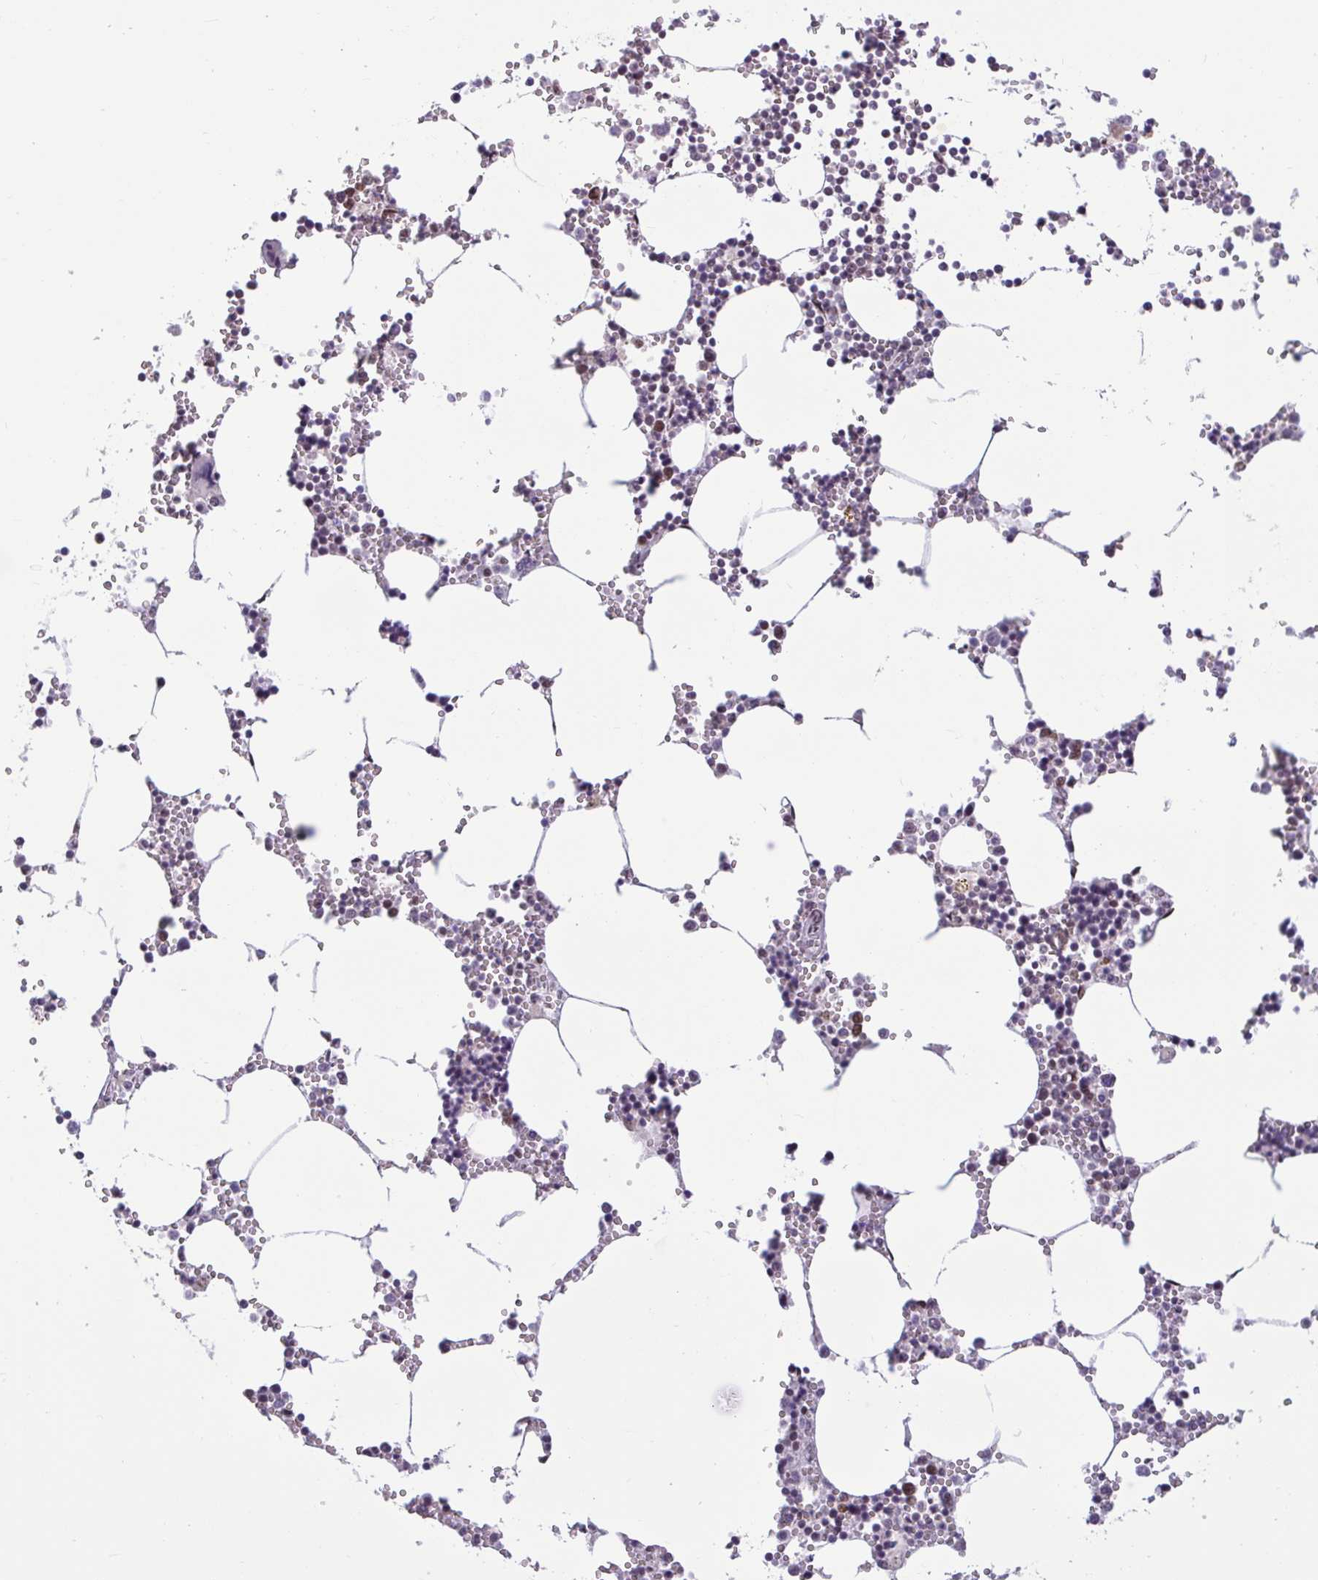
{"staining": {"intensity": "moderate", "quantity": "<25%", "location": "nuclear"}, "tissue": "bone marrow", "cell_type": "Hematopoietic cells", "image_type": "normal", "snomed": [{"axis": "morphology", "description": "Normal tissue, NOS"}, {"axis": "topography", "description": "Bone marrow"}], "caption": "Immunohistochemical staining of normal bone marrow demonstrates low levels of moderate nuclear positivity in about <25% of hematopoietic cells.", "gene": "CBFA2T2", "patient": {"sex": "male", "age": 54}}